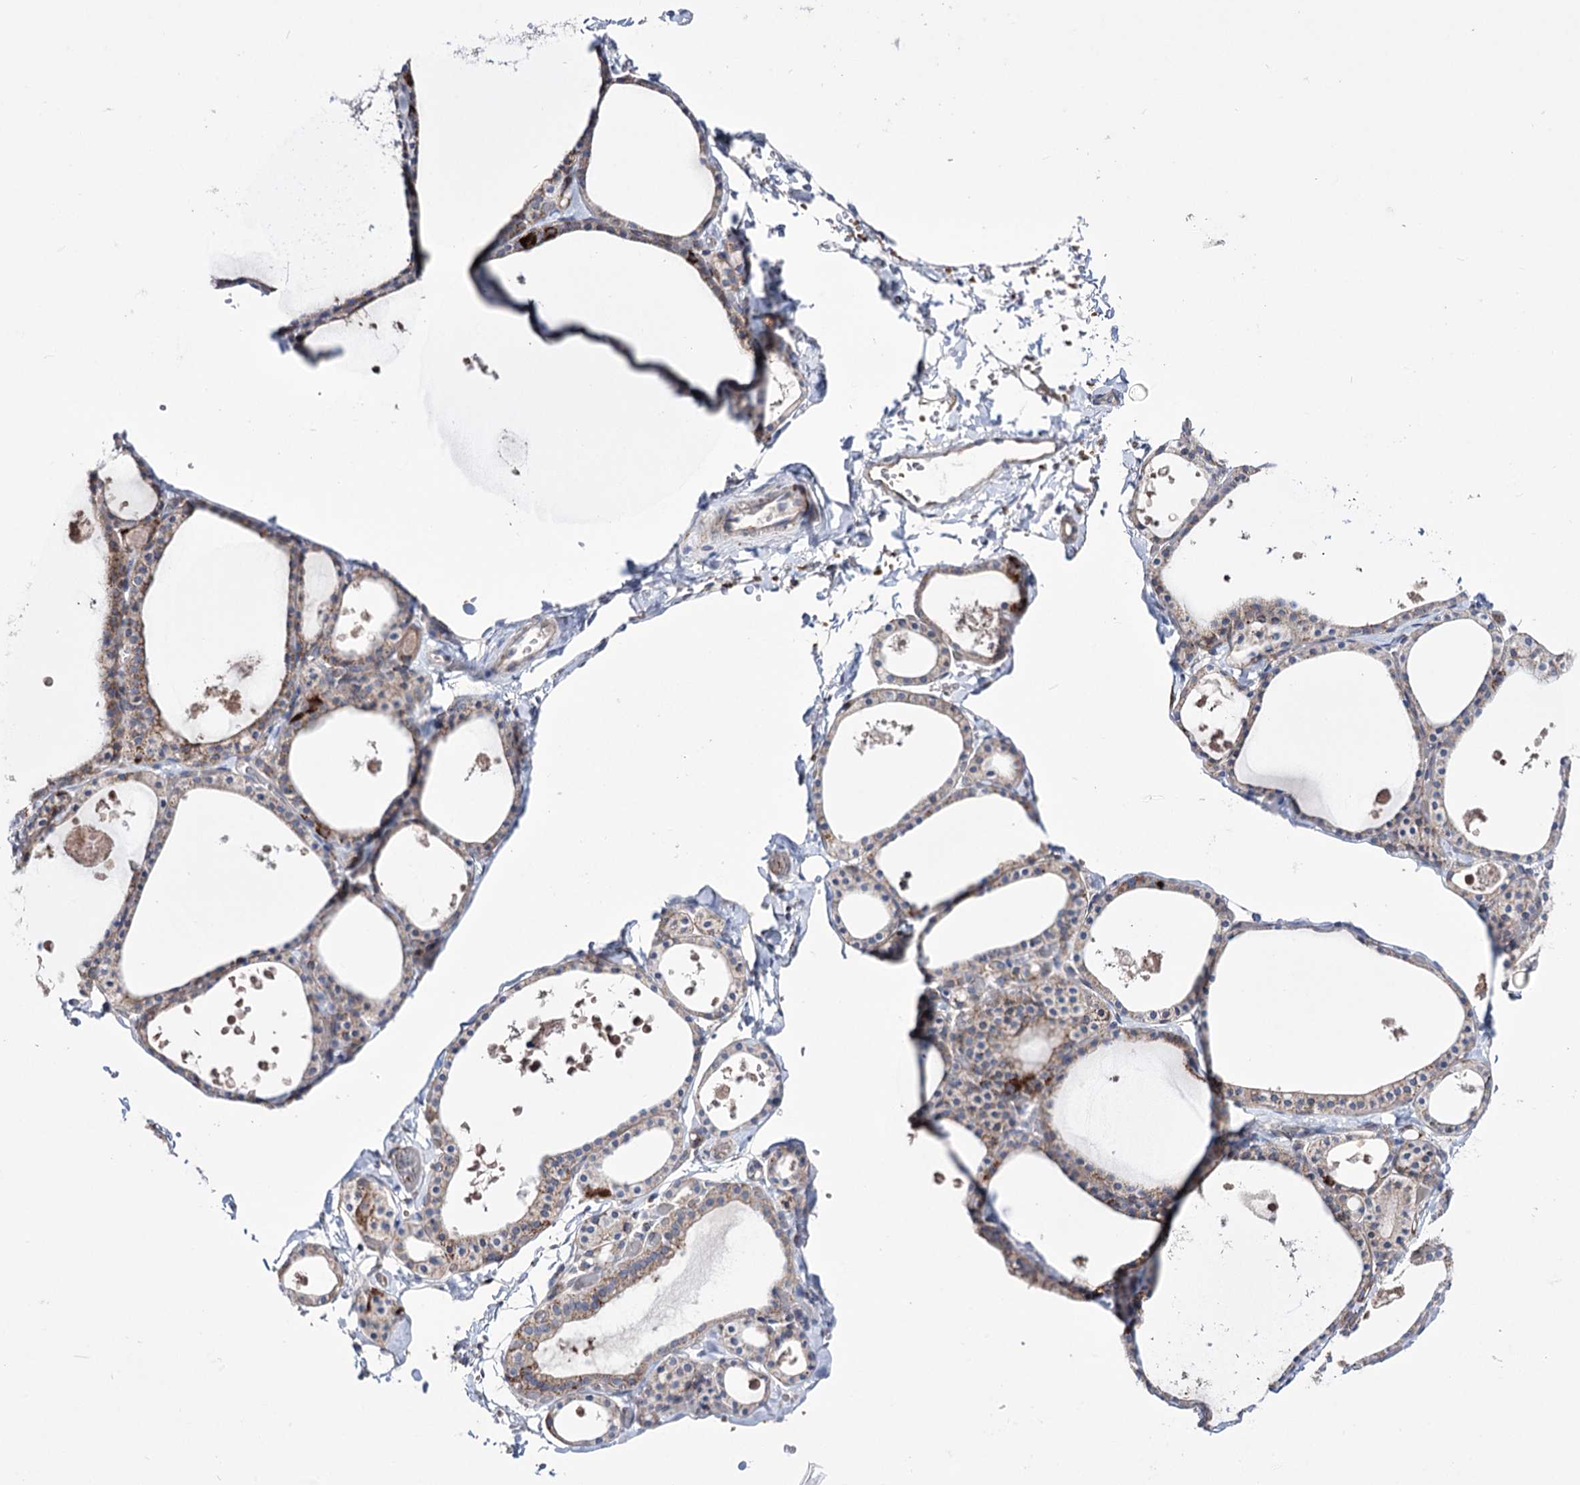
{"staining": {"intensity": "moderate", "quantity": "25%-75%", "location": "cytoplasmic/membranous"}, "tissue": "thyroid gland", "cell_type": "Glandular cells", "image_type": "normal", "snomed": [{"axis": "morphology", "description": "Normal tissue, NOS"}, {"axis": "topography", "description": "Thyroid gland"}], "caption": "An IHC histopathology image of unremarkable tissue is shown. Protein staining in brown shows moderate cytoplasmic/membranous positivity in thyroid gland within glandular cells.", "gene": "OSBPL5", "patient": {"sex": "male", "age": 56}}